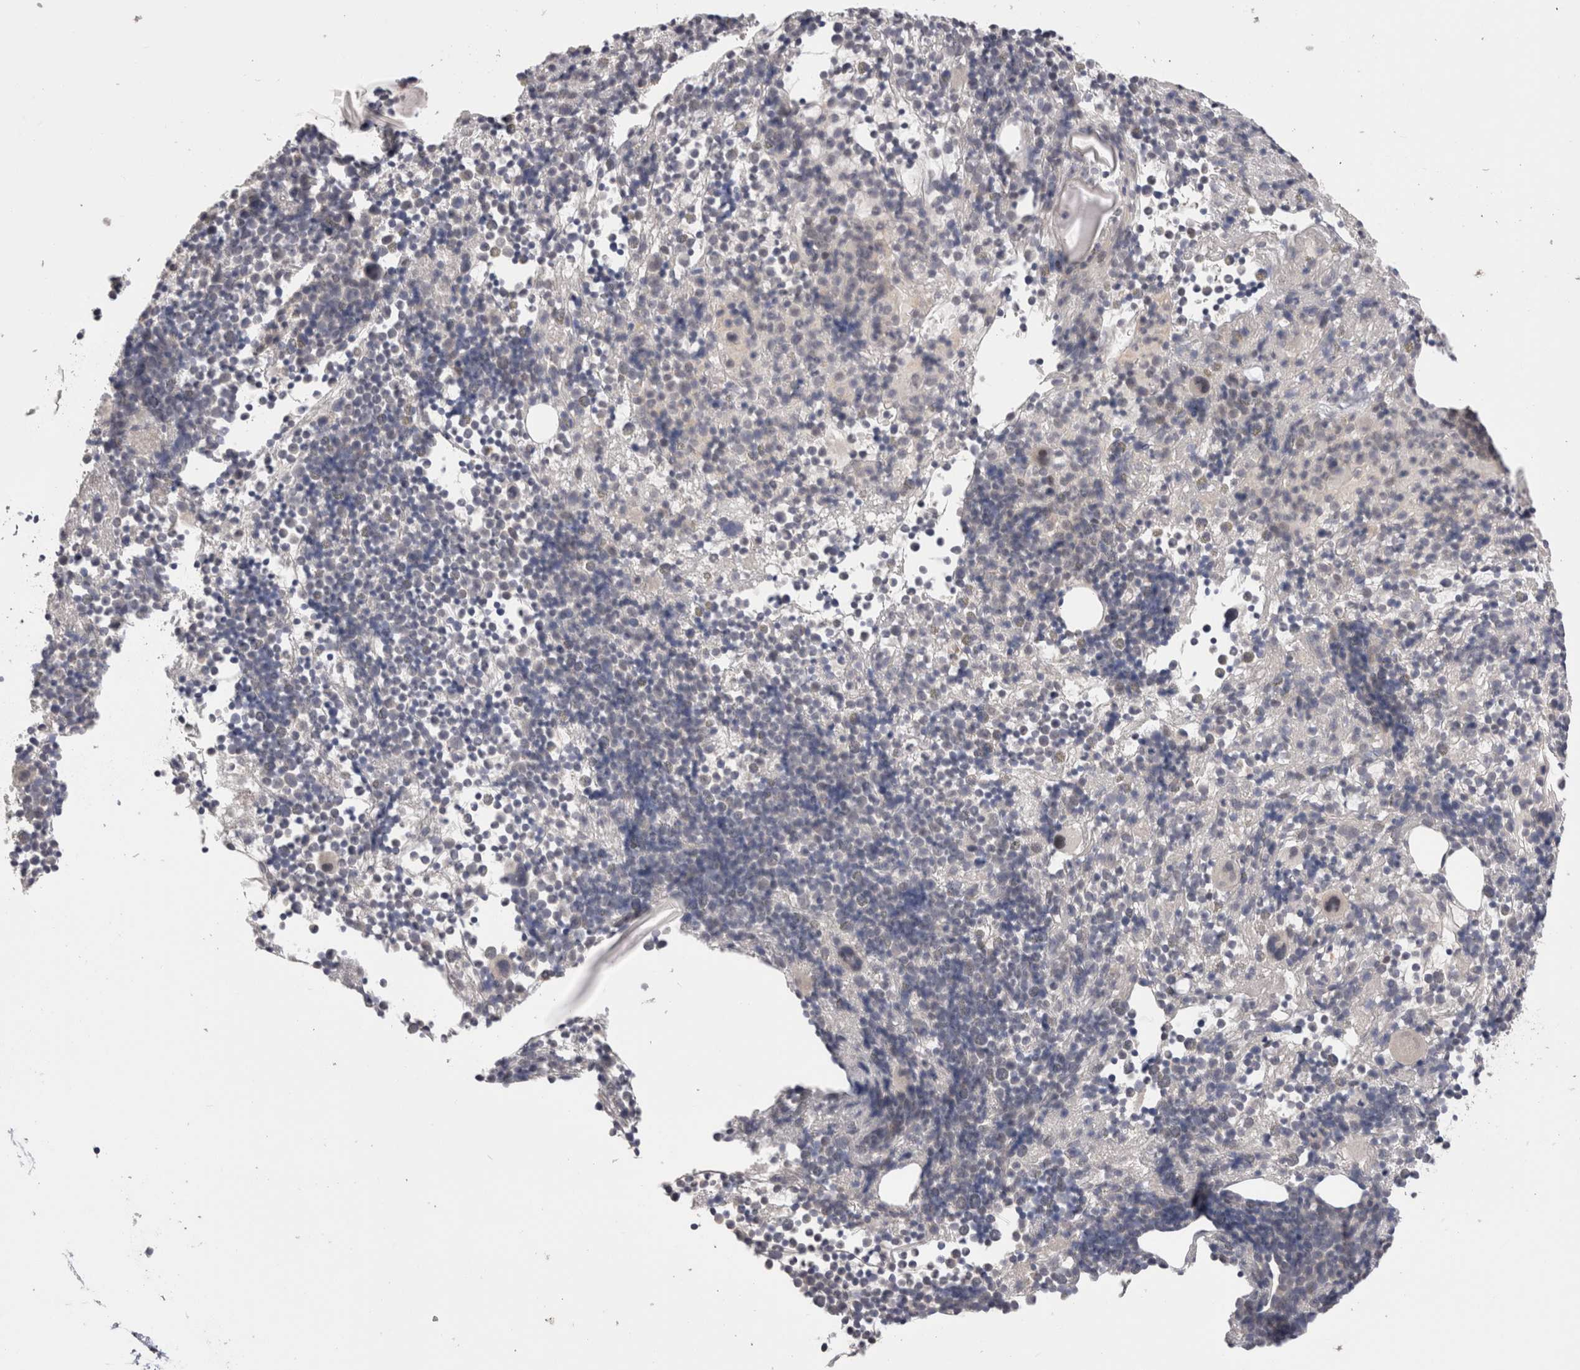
{"staining": {"intensity": "weak", "quantity": "<25%", "location": "cytoplasmic/membranous"}, "tissue": "bone marrow", "cell_type": "Hematopoietic cells", "image_type": "normal", "snomed": [{"axis": "morphology", "description": "Normal tissue, NOS"}, {"axis": "morphology", "description": "Inflammation, NOS"}, {"axis": "topography", "description": "Bone marrow"}], "caption": "Hematopoietic cells are negative for protein expression in unremarkable human bone marrow. (Immunohistochemistry, brightfield microscopy, high magnification).", "gene": "CRYBG1", "patient": {"sex": "male", "age": 1}}